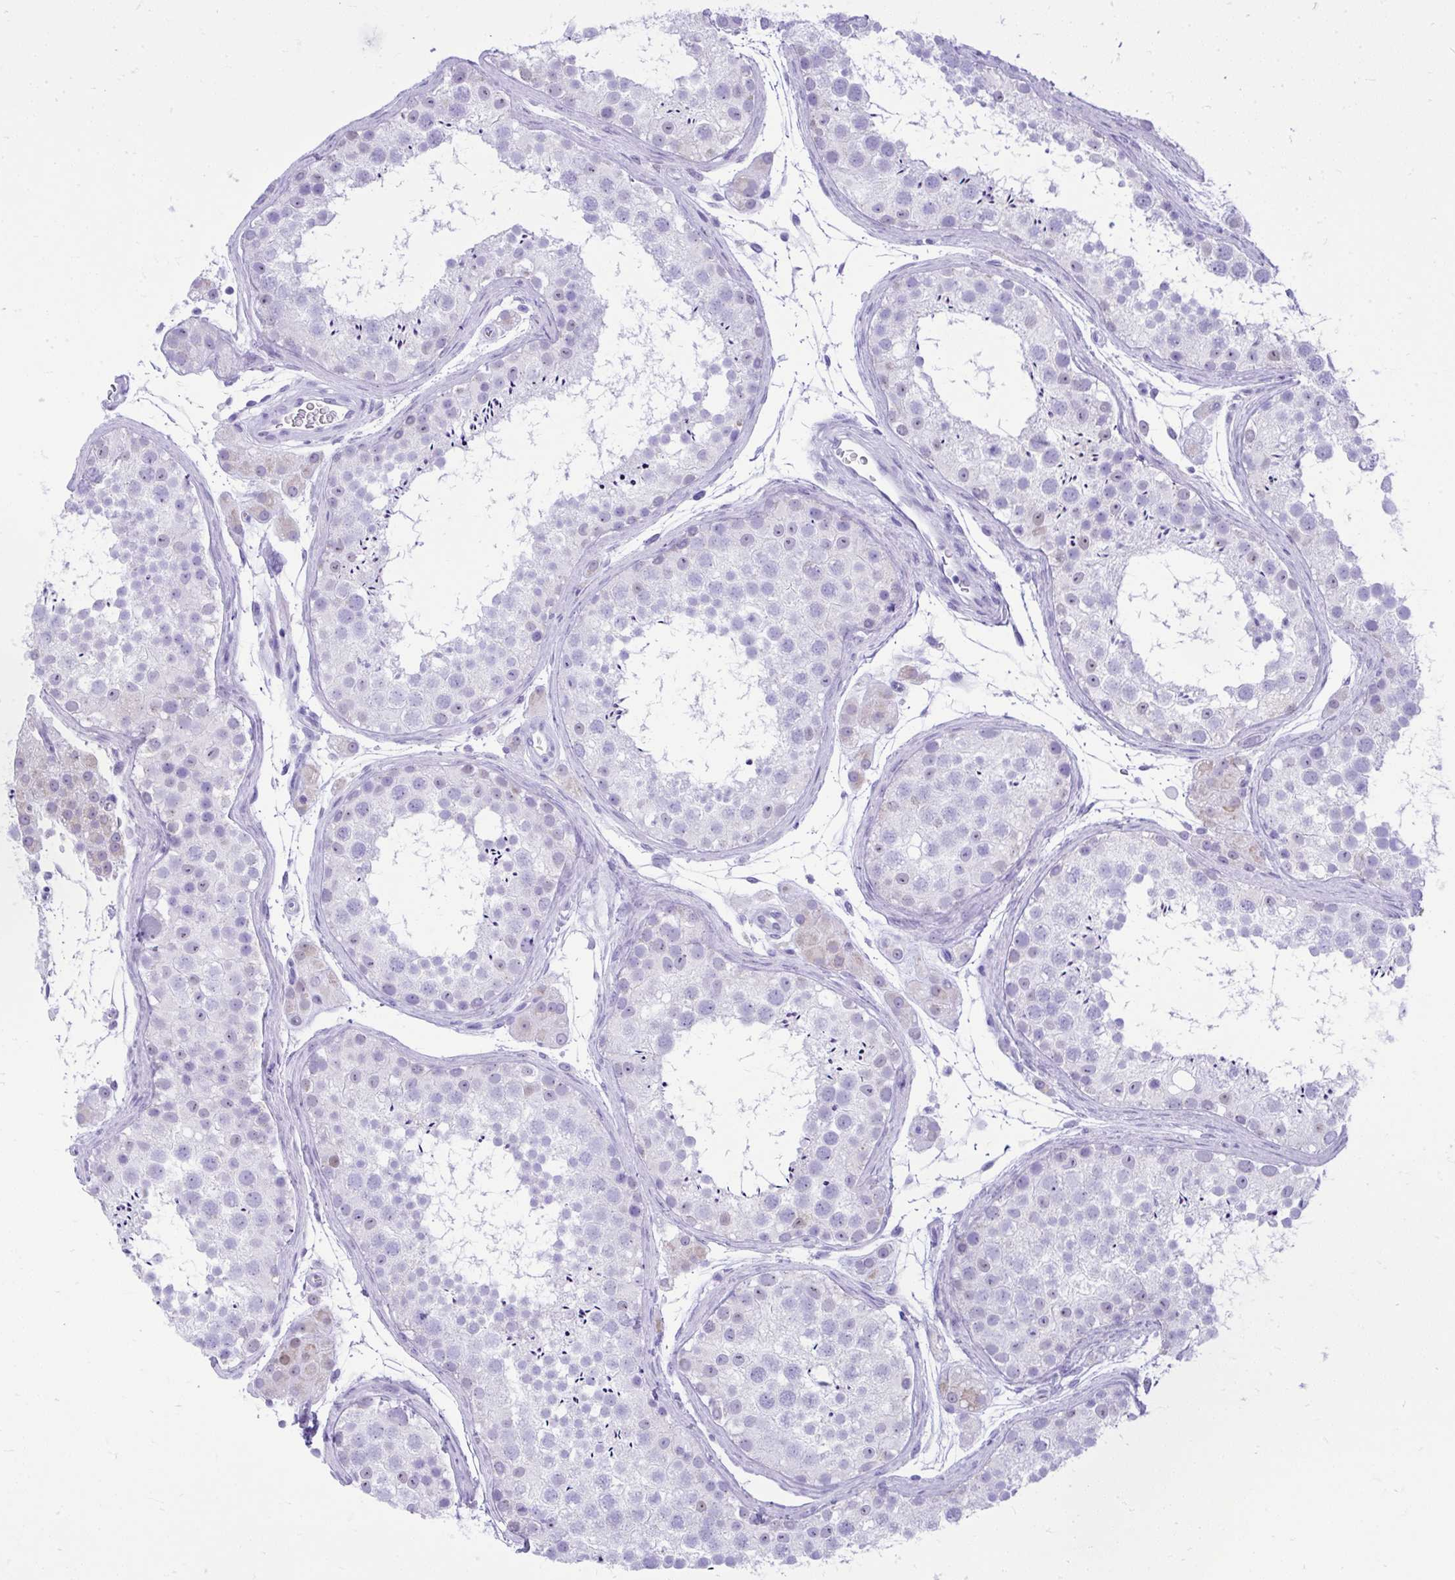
{"staining": {"intensity": "weak", "quantity": "<25%", "location": "nuclear"}, "tissue": "testis", "cell_type": "Cells in seminiferous ducts", "image_type": "normal", "snomed": [{"axis": "morphology", "description": "Normal tissue, NOS"}, {"axis": "topography", "description": "Testis"}], "caption": "There is no significant staining in cells in seminiferous ducts of testis. The staining is performed using DAB (3,3'-diaminobenzidine) brown chromogen with nuclei counter-stained in using hematoxylin.", "gene": "RALYL", "patient": {"sex": "male", "age": 41}}